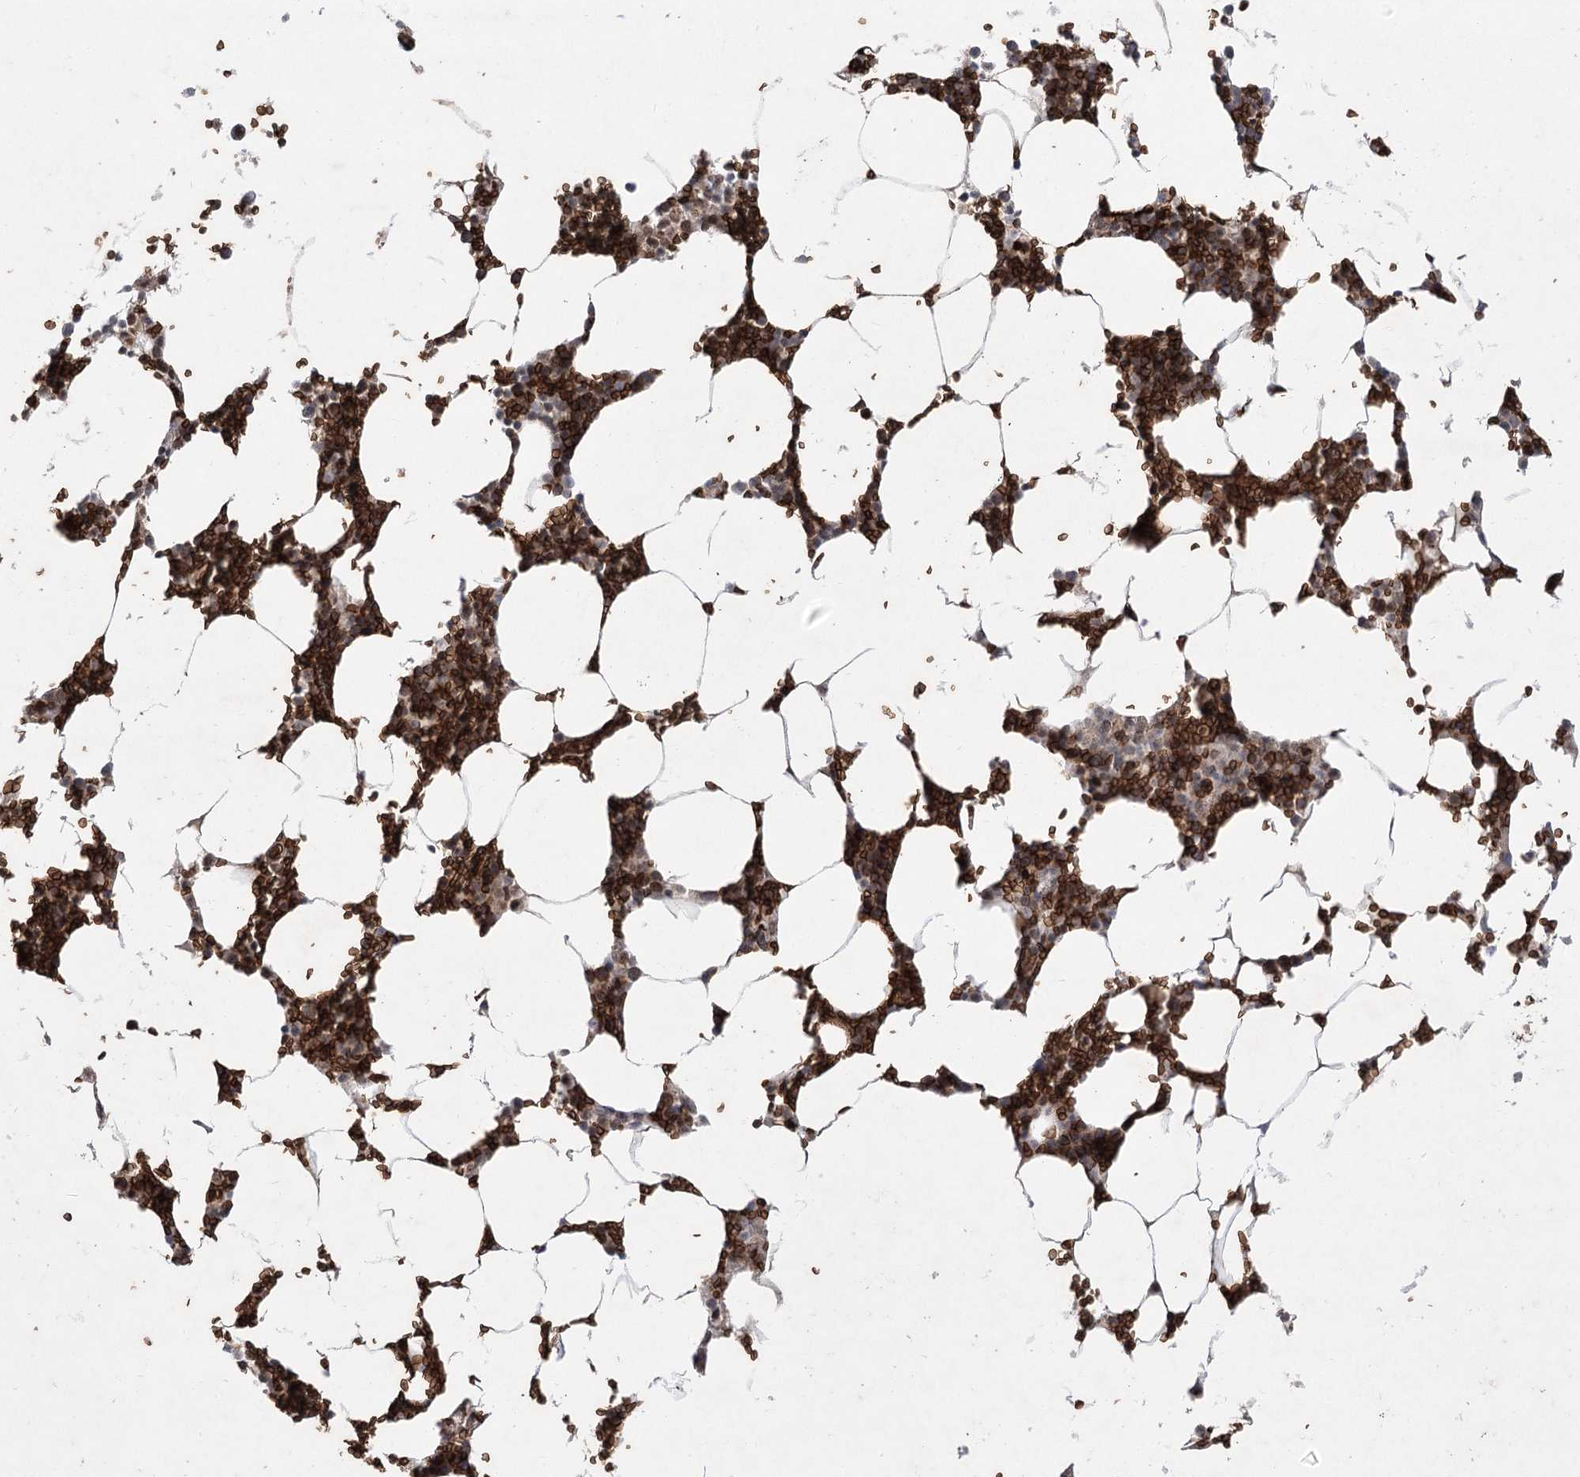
{"staining": {"intensity": "strong", "quantity": ">75%", "location": "cytoplasmic/membranous"}, "tissue": "bone marrow", "cell_type": "Hematopoietic cells", "image_type": "normal", "snomed": [{"axis": "morphology", "description": "Normal tissue, NOS"}, {"axis": "topography", "description": "Bone marrow"}], "caption": "Hematopoietic cells demonstrate high levels of strong cytoplasmic/membranous expression in approximately >75% of cells in benign human bone marrow. Using DAB (3,3'-diaminobenzidine) (brown) and hematoxylin (blue) stains, captured at high magnification using brightfield microscopy.", "gene": "NSMCE4A", "patient": {"sex": "male", "age": 70}}